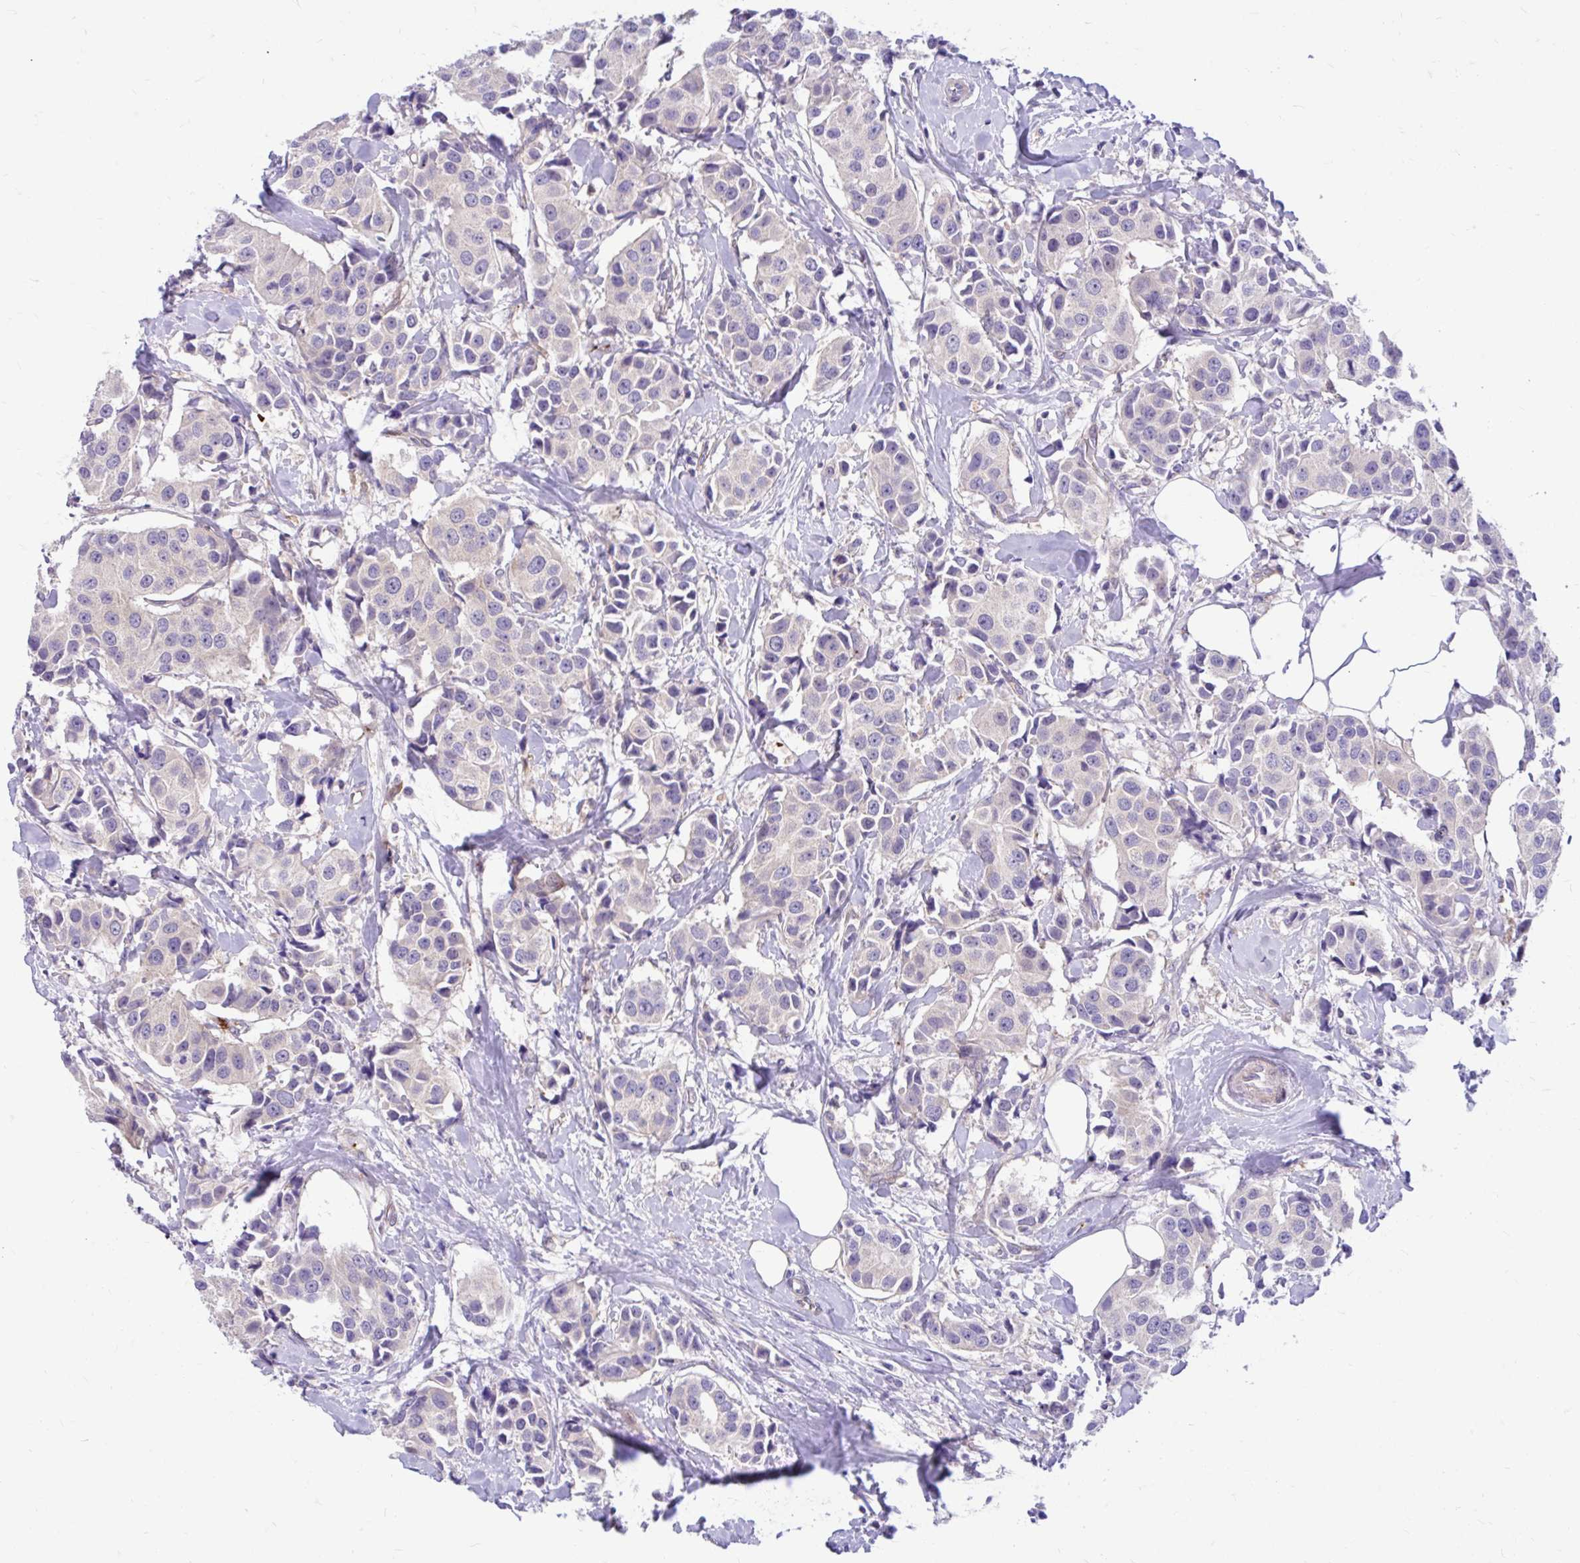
{"staining": {"intensity": "negative", "quantity": "none", "location": "none"}, "tissue": "breast cancer", "cell_type": "Tumor cells", "image_type": "cancer", "snomed": [{"axis": "morphology", "description": "Normal tissue, NOS"}, {"axis": "morphology", "description": "Duct carcinoma"}, {"axis": "topography", "description": "Breast"}], "caption": "A high-resolution micrograph shows immunohistochemistry (IHC) staining of breast cancer (intraductal carcinoma), which displays no significant staining in tumor cells. (Stains: DAB immunohistochemistry (IHC) with hematoxylin counter stain, Microscopy: brightfield microscopy at high magnification).", "gene": "ESPNL", "patient": {"sex": "female", "age": 39}}